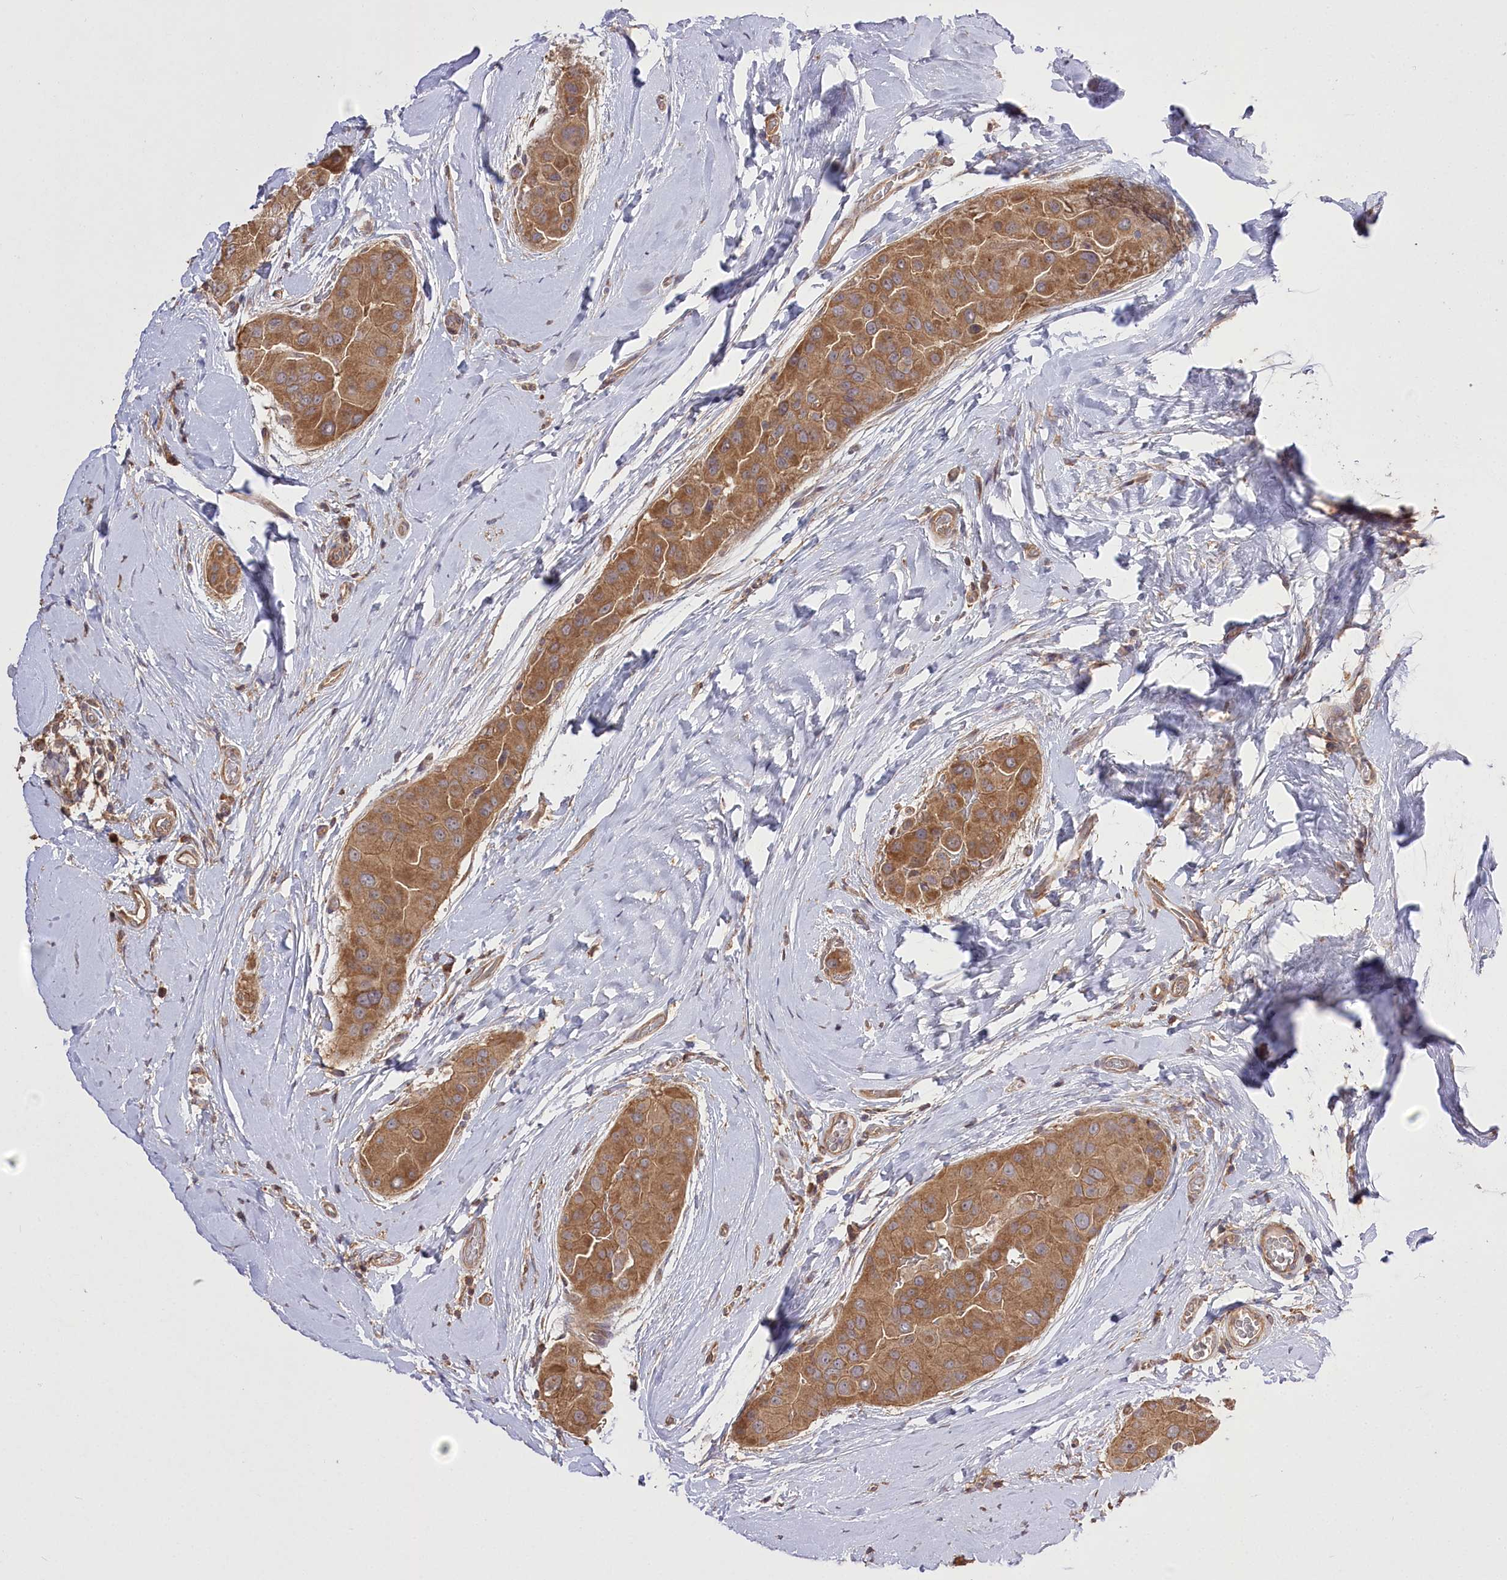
{"staining": {"intensity": "moderate", "quantity": ">75%", "location": "cytoplasmic/membranous"}, "tissue": "thyroid cancer", "cell_type": "Tumor cells", "image_type": "cancer", "snomed": [{"axis": "morphology", "description": "Papillary adenocarcinoma, NOS"}, {"axis": "topography", "description": "Thyroid gland"}], "caption": "A micrograph of human thyroid cancer stained for a protein displays moderate cytoplasmic/membranous brown staining in tumor cells.", "gene": "PRSS53", "patient": {"sex": "male", "age": 33}}